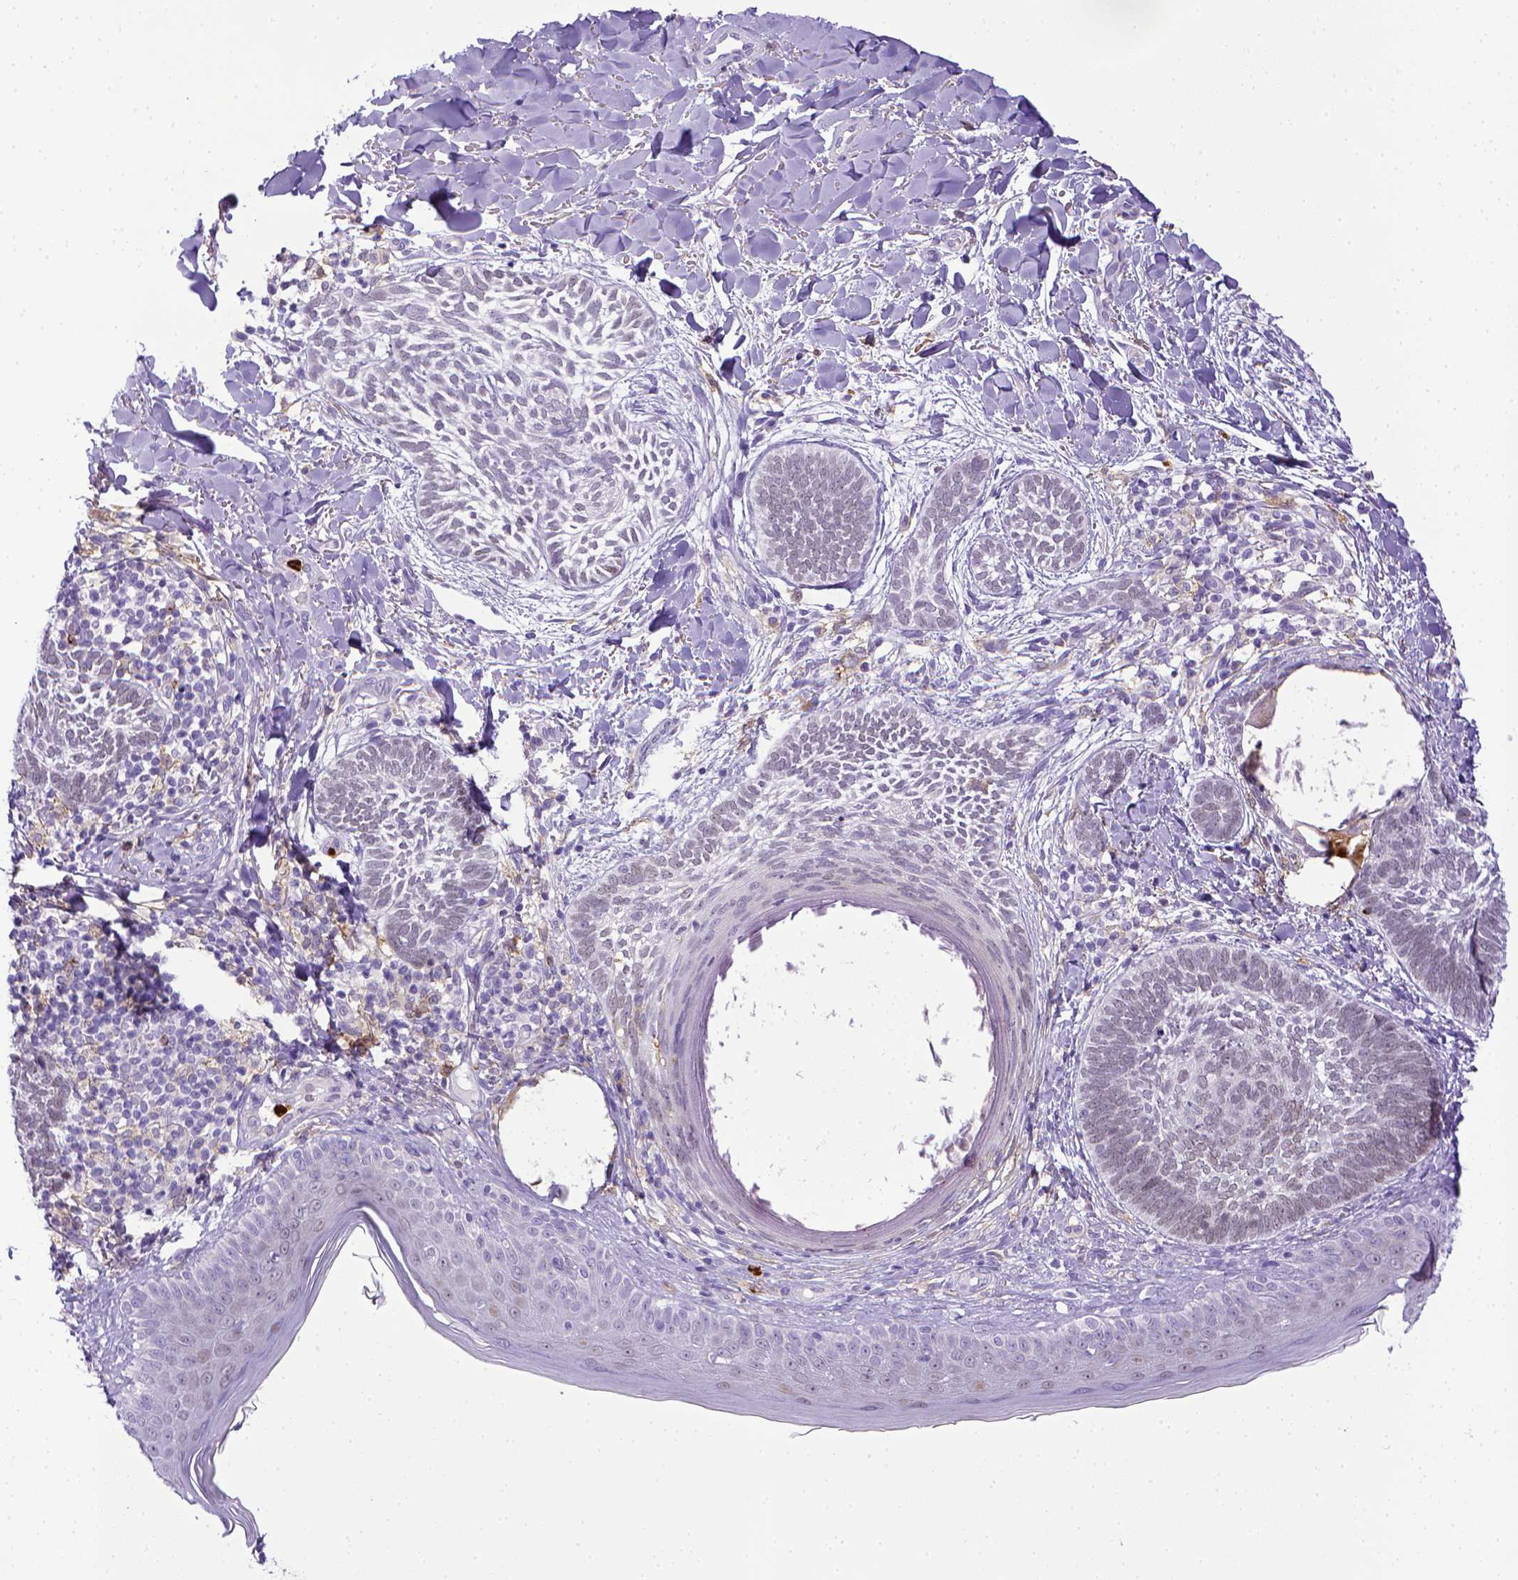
{"staining": {"intensity": "negative", "quantity": "none", "location": "none"}, "tissue": "skin cancer", "cell_type": "Tumor cells", "image_type": "cancer", "snomed": [{"axis": "morphology", "description": "Normal tissue, NOS"}, {"axis": "morphology", "description": "Basal cell carcinoma"}, {"axis": "topography", "description": "Skin"}], "caption": "Tumor cells are negative for protein expression in human skin cancer. (IHC, brightfield microscopy, high magnification).", "gene": "ITGAM", "patient": {"sex": "male", "age": 46}}